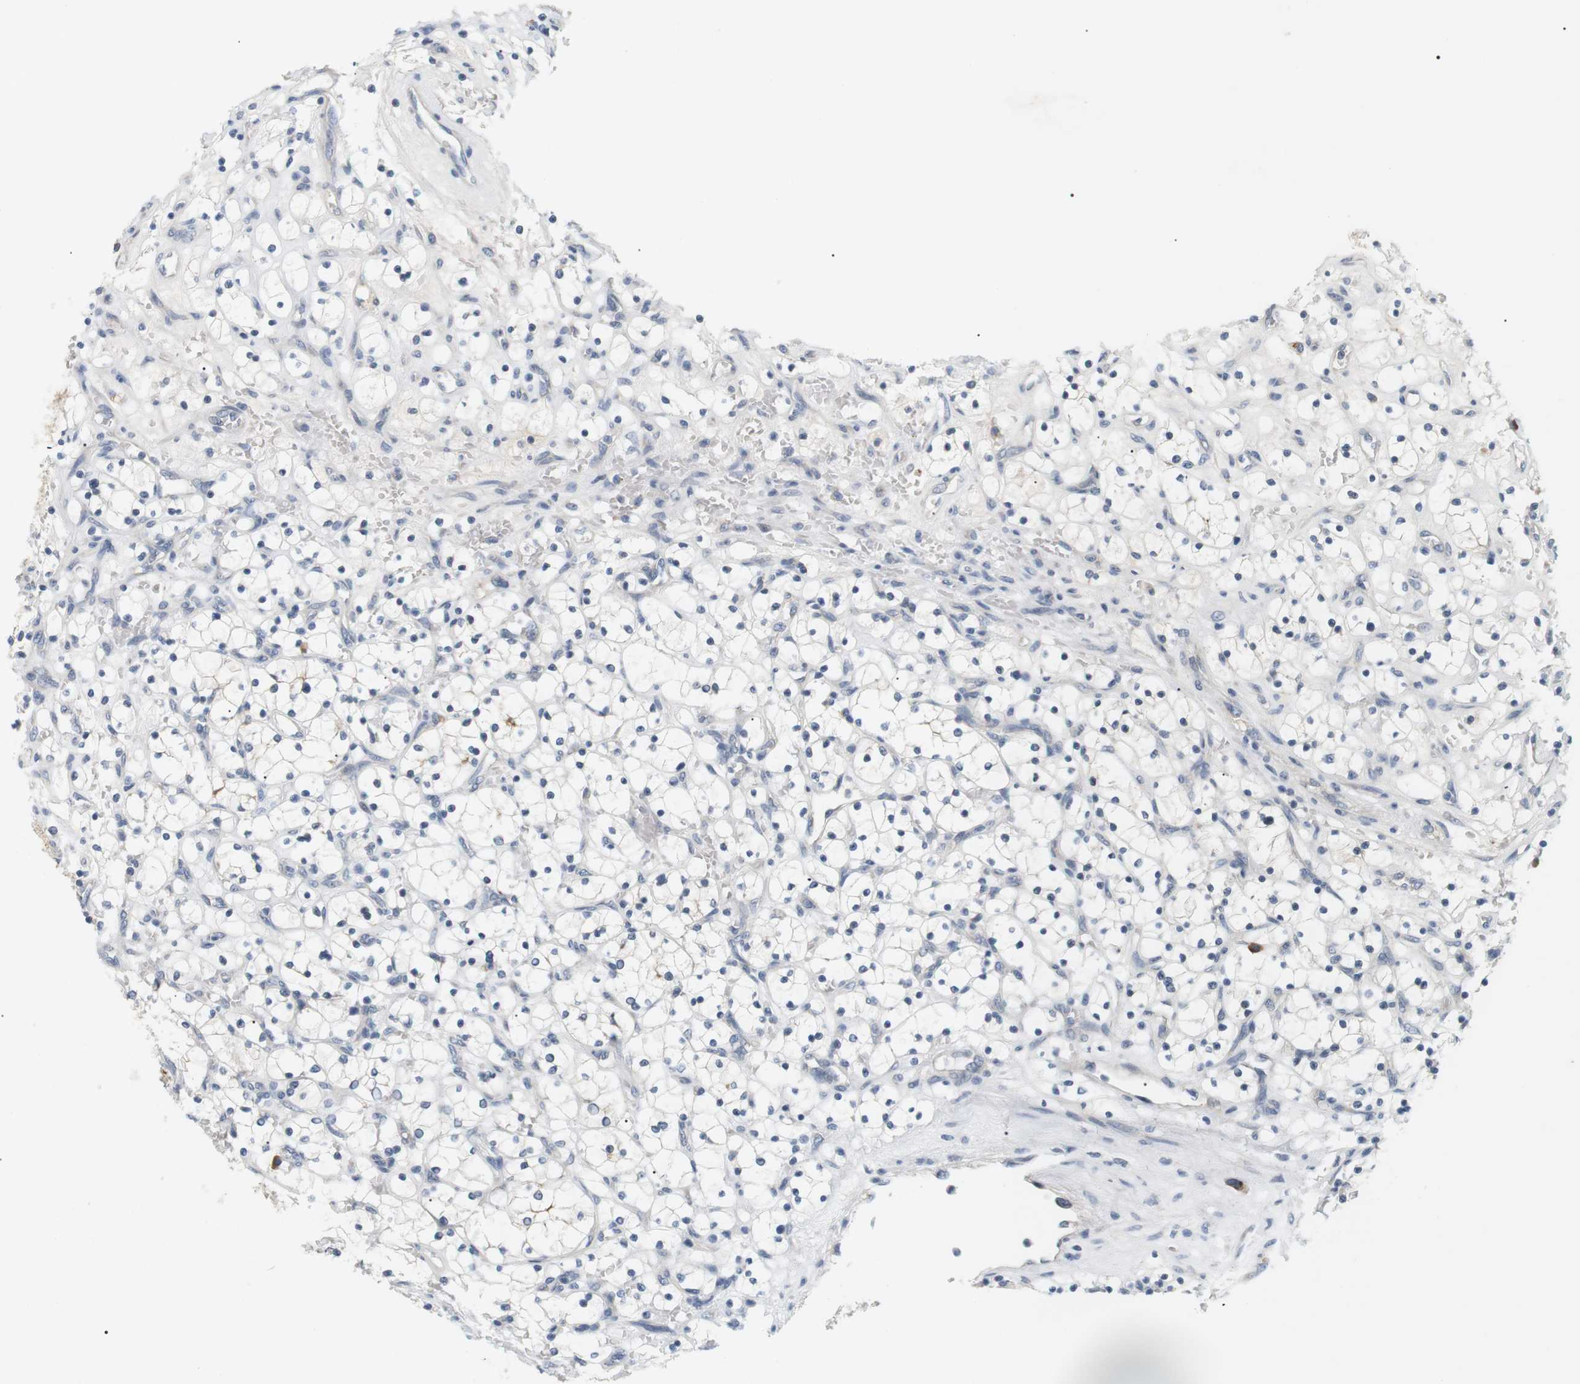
{"staining": {"intensity": "negative", "quantity": "none", "location": "none"}, "tissue": "renal cancer", "cell_type": "Tumor cells", "image_type": "cancer", "snomed": [{"axis": "morphology", "description": "Adenocarcinoma, NOS"}, {"axis": "topography", "description": "Kidney"}], "caption": "Immunohistochemistry histopathology image of neoplastic tissue: adenocarcinoma (renal) stained with DAB (3,3'-diaminobenzidine) exhibits no significant protein positivity in tumor cells.", "gene": "EVA1C", "patient": {"sex": "female", "age": 69}}